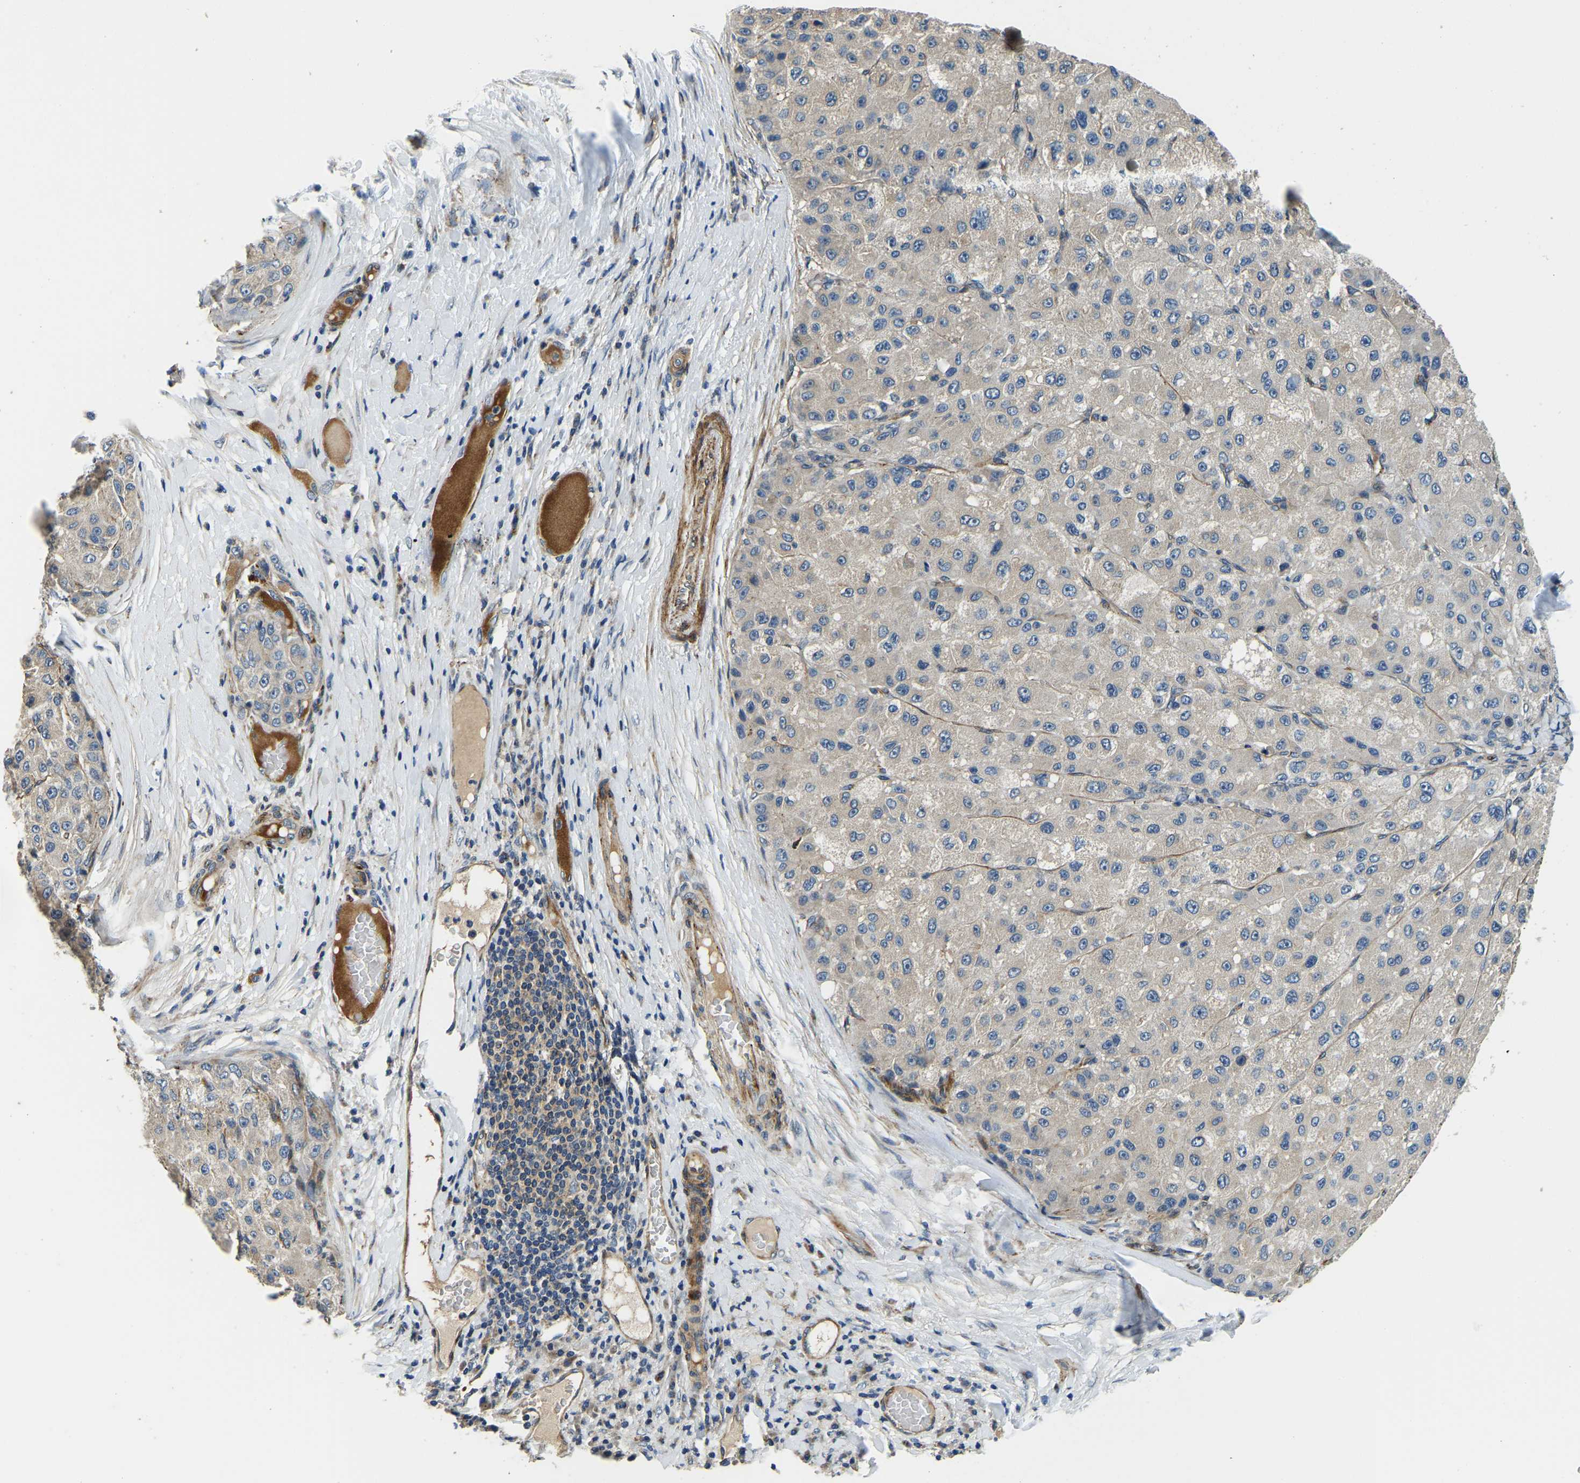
{"staining": {"intensity": "weak", "quantity": ">75%", "location": "cytoplasmic/membranous"}, "tissue": "liver cancer", "cell_type": "Tumor cells", "image_type": "cancer", "snomed": [{"axis": "morphology", "description": "Carcinoma, Hepatocellular, NOS"}, {"axis": "topography", "description": "Liver"}], "caption": "Human hepatocellular carcinoma (liver) stained with a protein marker shows weak staining in tumor cells.", "gene": "RNF39", "patient": {"sex": "male", "age": 80}}